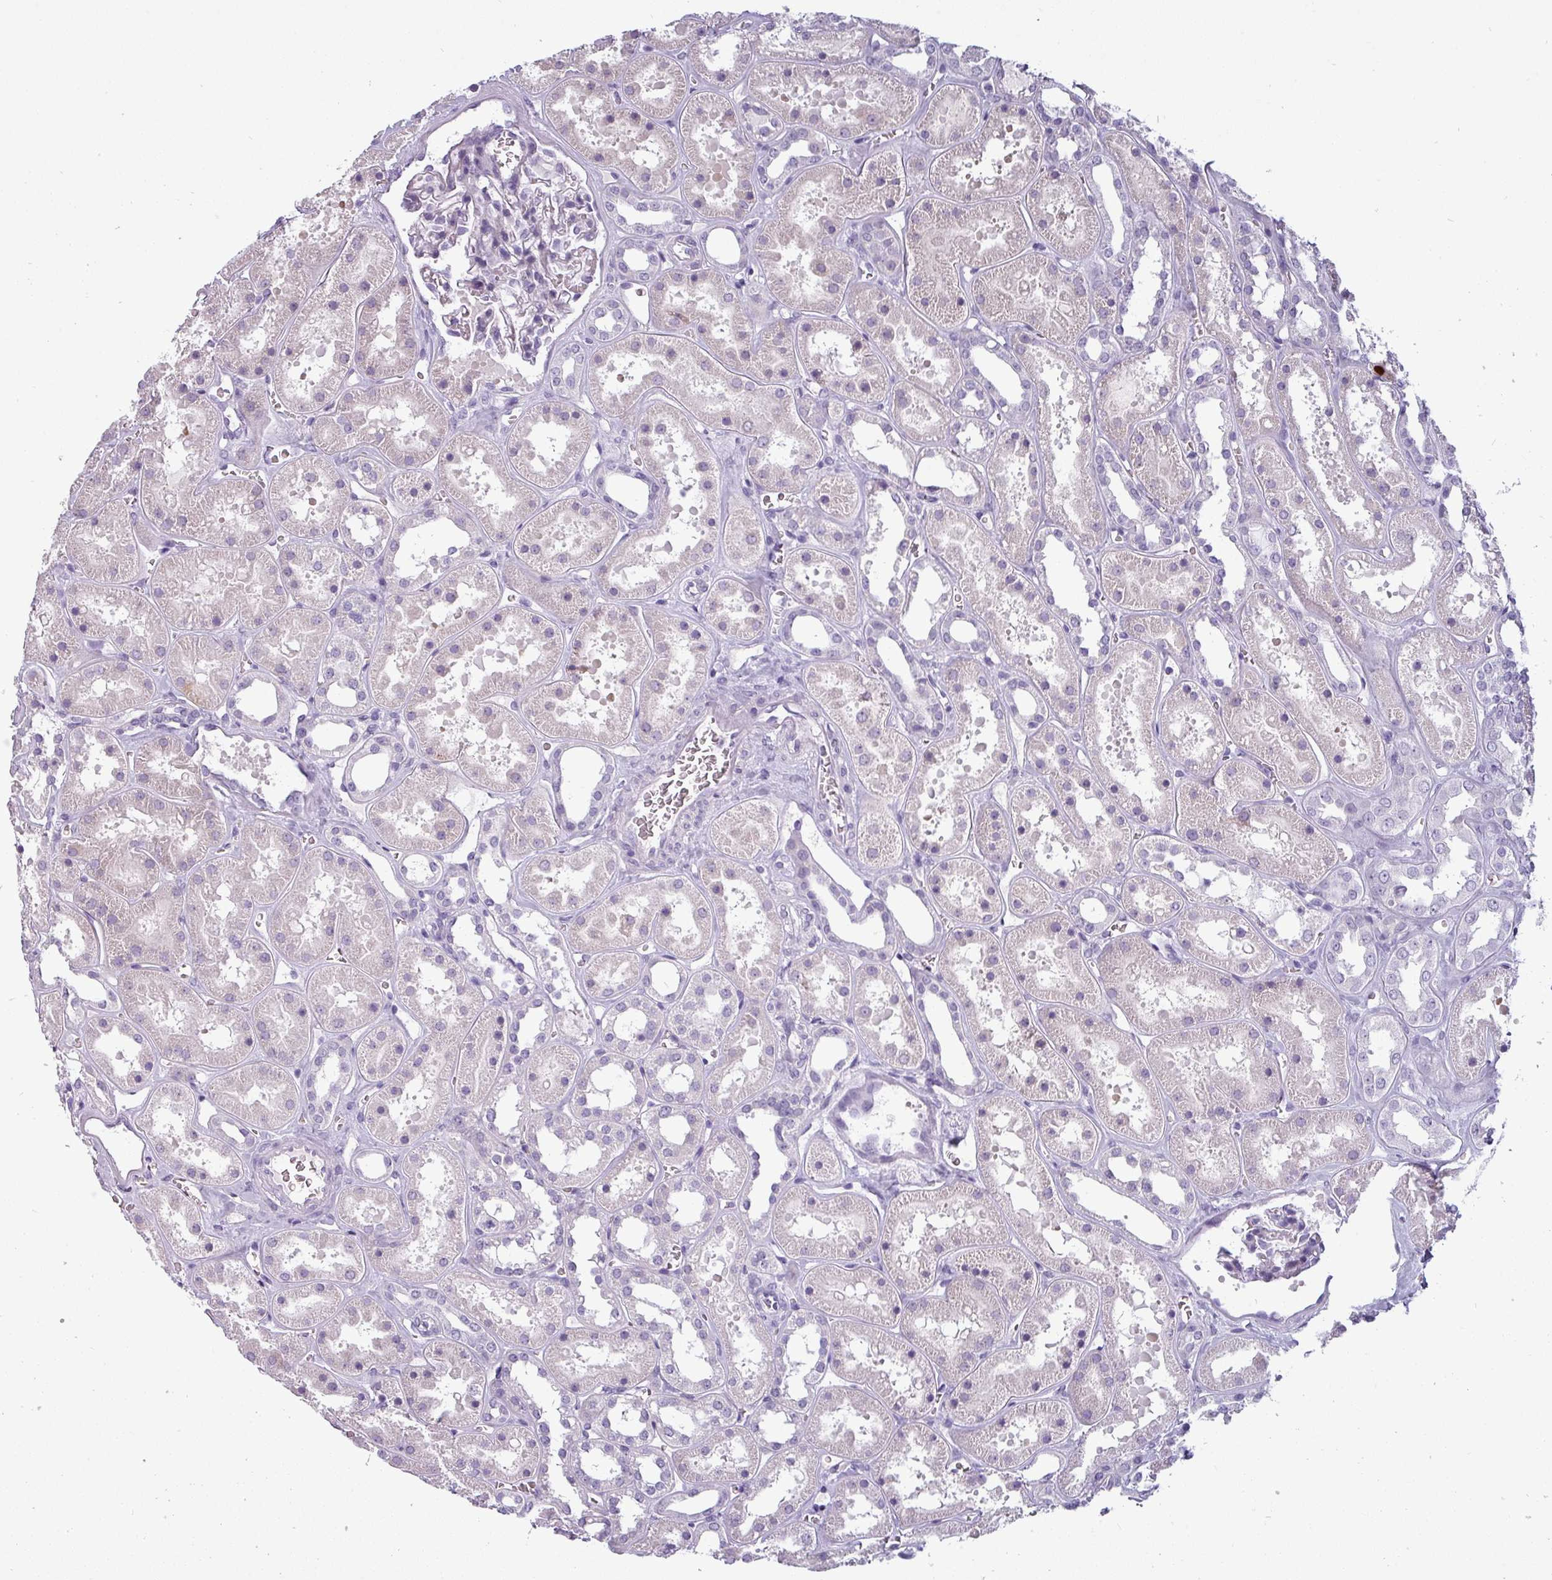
{"staining": {"intensity": "negative", "quantity": "none", "location": "none"}, "tissue": "kidney", "cell_type": "Cells in glomeruli", "image_type": "normal", "snomed": [{"axis": "morphology", "description": "Normal tissue, NOS"}, {"axis": "topography", "description": "Kidney"}], "caption": "High power microscopy micrograph of an IHC image of unremarkable kidney, revealing no significant expression in cells in glomeruli. The staining was performed using DAB to visualize the protein expression in brown, while the nuclei were stained in blue with hematoxylin (Magnification: 20x).", "gene": "SLC26A9", "patient": {"sex": "female", "age": 41}}